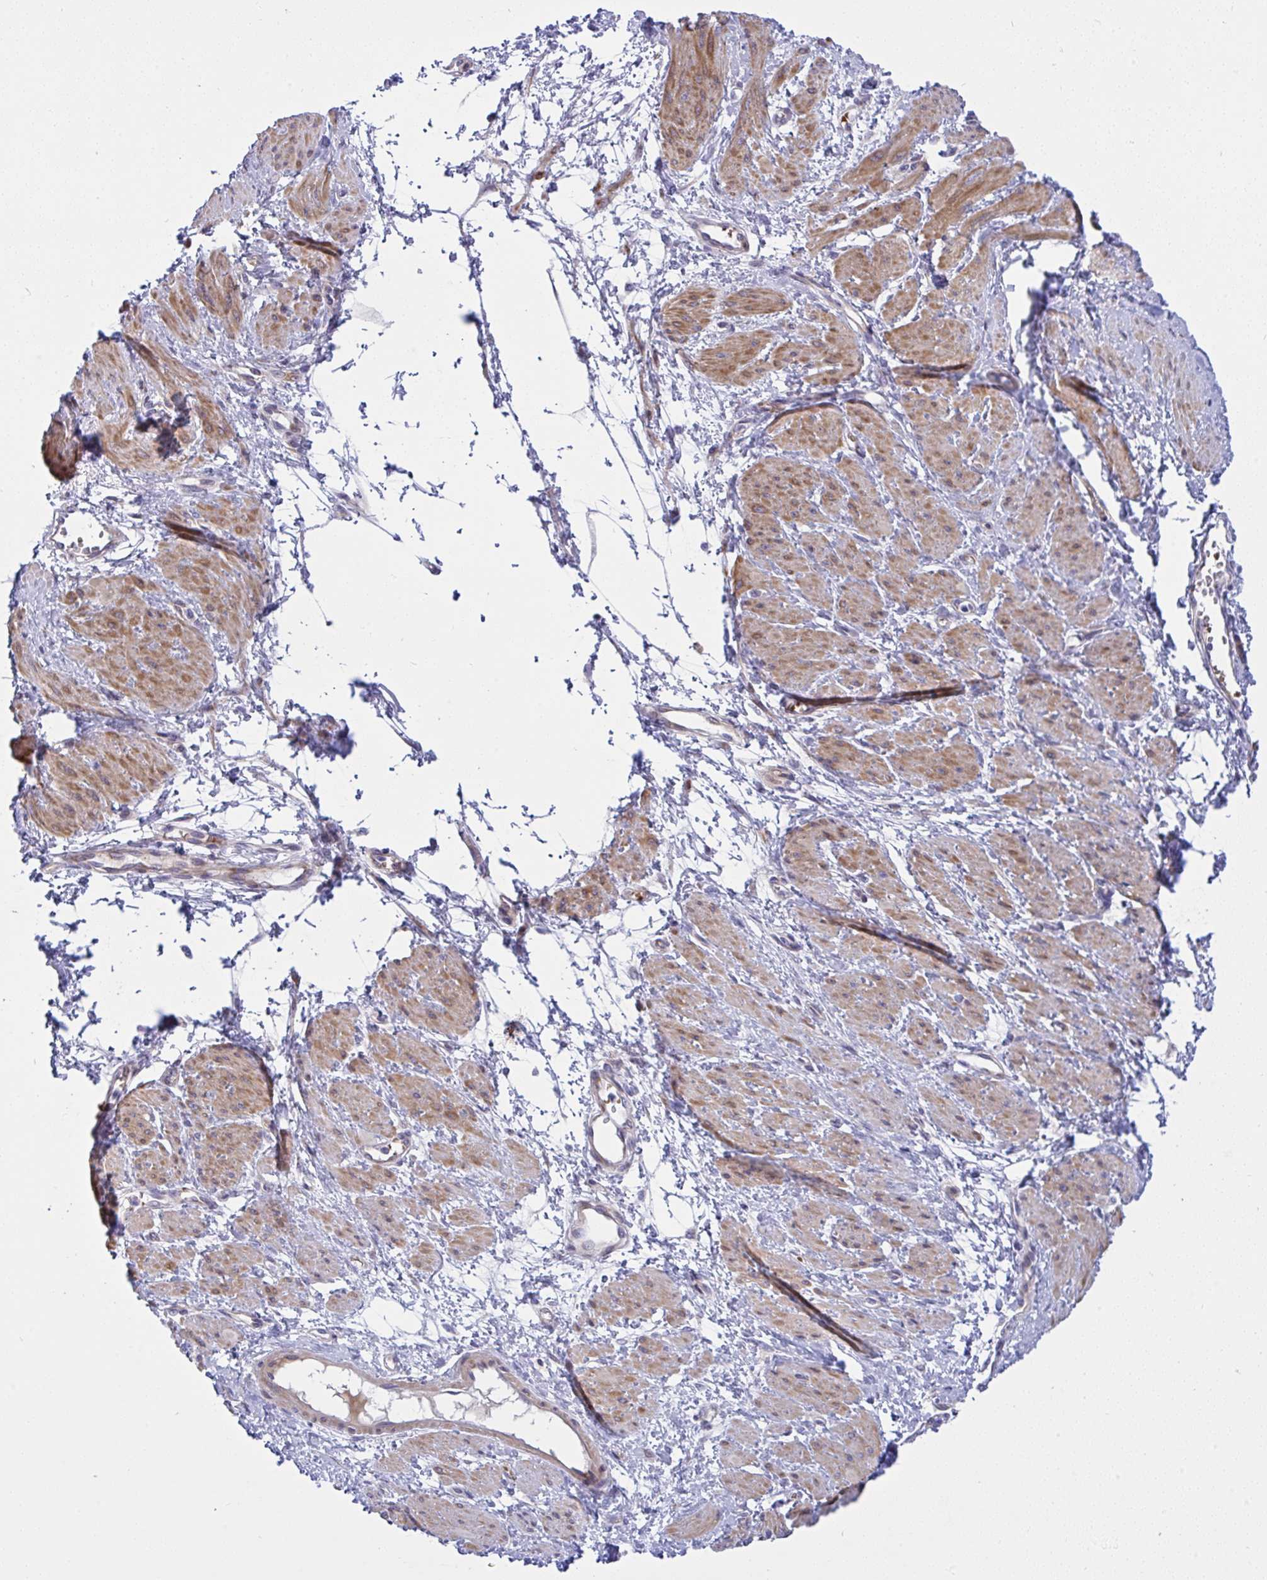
{"staining": {"intensity": "moderate", "quantity": "25%-75%", "location": "cytoplasmic/membranous"}, "tissue": "smooth muscle", "cell_type": "Smooth muscle cells", "image_type": "normal", "snomed": [{"axis": "morphology", "description": "Normal tissue, NOS"}, {"axis": "topography", "description": "Smooth muscle"}, {"axis": "topography", "description": "Uterus"}], "caption": "An immunohistochemistry image of normal tissue is shown. Protein staining in brown shows moderate cytoplasmic/membranous positivity in smooth muscle within smooth muscle cells.", "gene": "NTN1", "patient": {"sex": "female", "age": 39}}